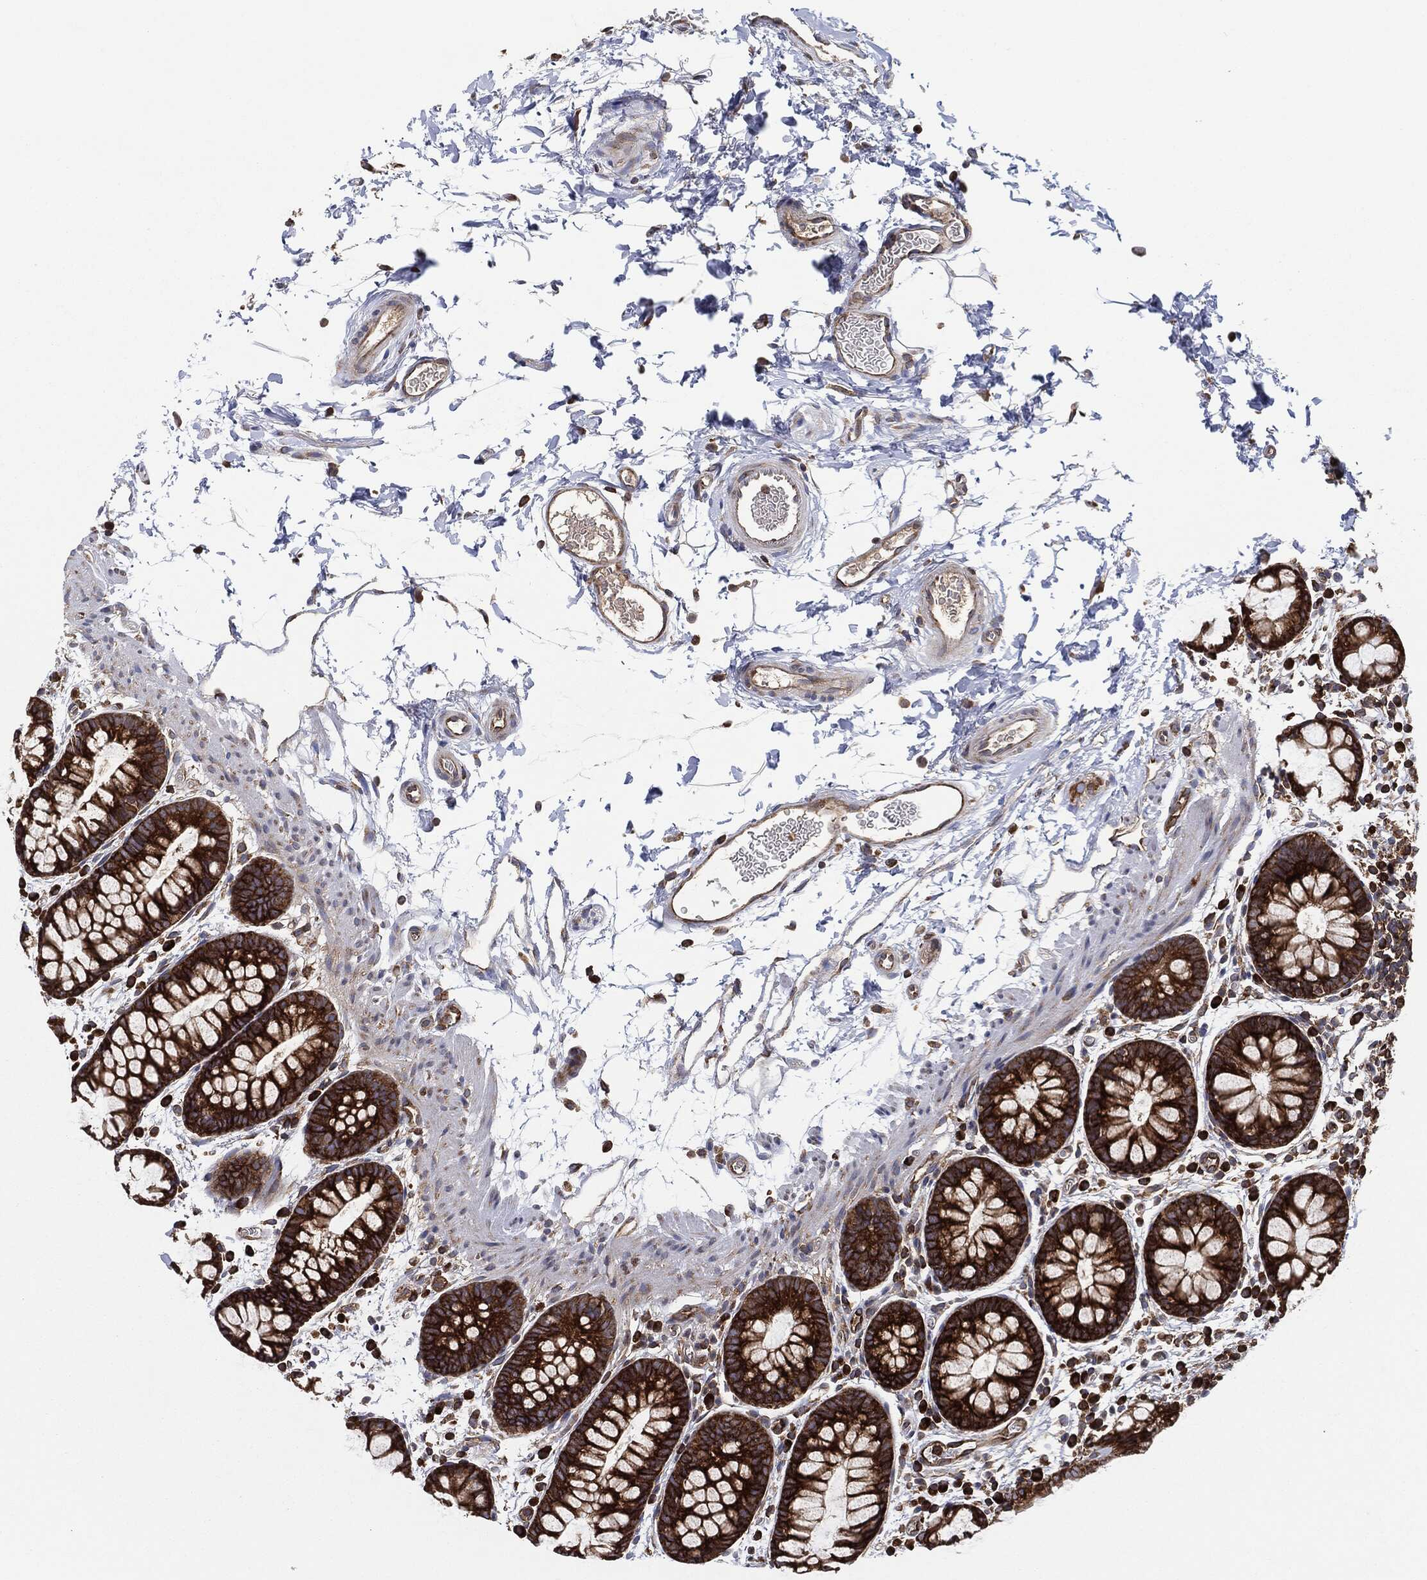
{"staining": {"intensity": "strong", "quantity": "25%-75%", "location": "cytoplasmic/membranous"}, "tissue": "rectum", "cell_type": "Glandular cells", "image_type": "normal", "snomed": [{"axis": "morphology", "description": "Normal tissue, NOS"}, {"axis": "topography", "description": "Rectum"}], "caption": "Strong cytoplasmic/membranous positivity is identified in approximately 25%-75% of glandular cells in benign rectum.", "gene": "EIF2S2", "patient": {"sex": "male", "age": 57}}